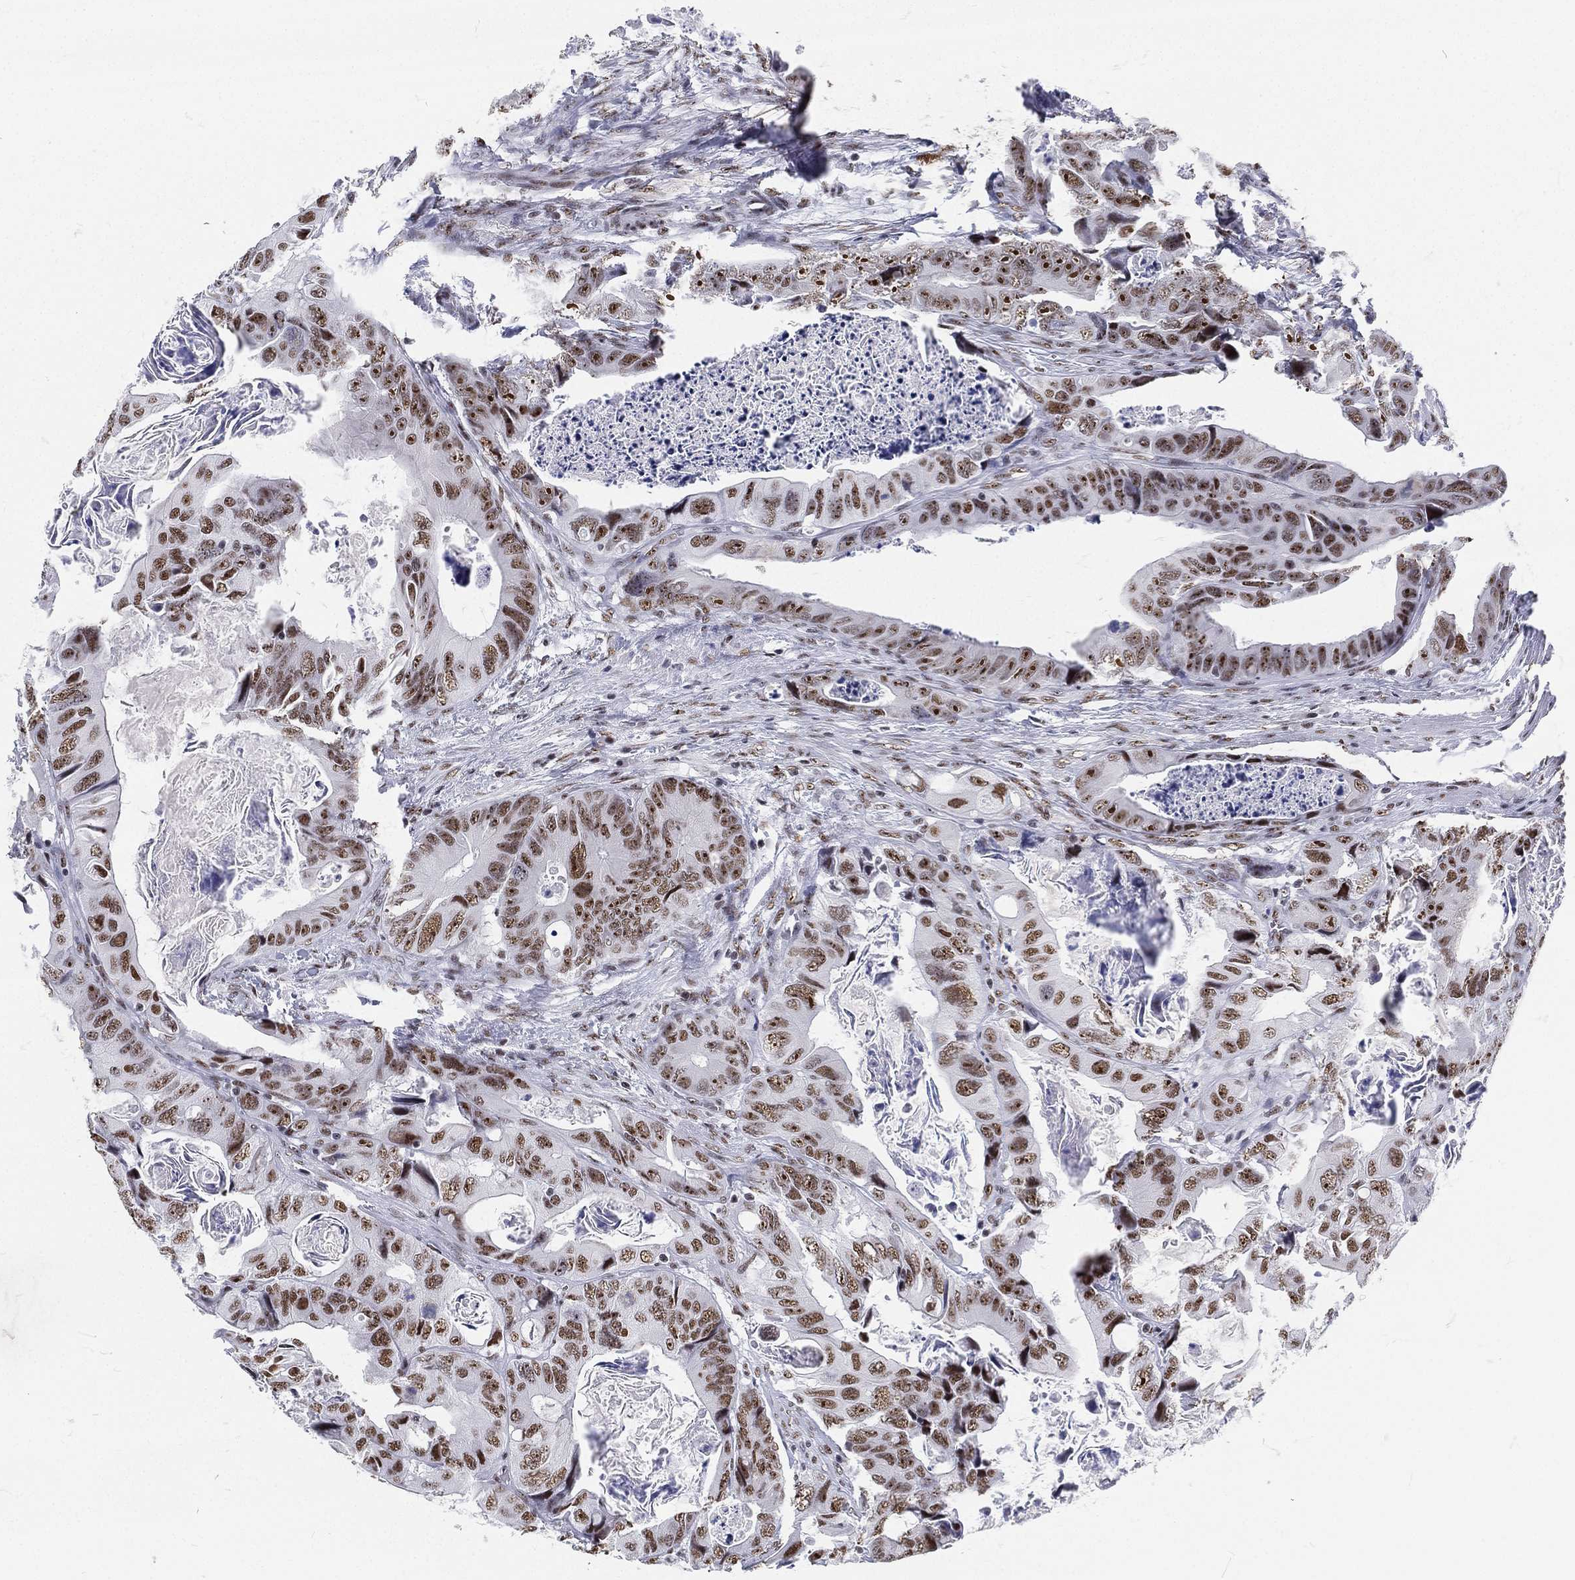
{"staining": {"intensity": "moderate", "quantity": ">75%", "location": "nuclear"}, "tissue": "colorectal cancer", "cell_type": "Tumor cells", "image_type": "cancer", "snomed": [{"axis": "morphology", "description": "Adenocarcinoma, NOS"}, {"axis": "topography", "description": "Rectum"}], "caption": "This is an image of IHC staining of colorectal cancer (adenocarcinoma), which shows moderate staining in the nuclear of tumor cells.", "gene": "MAPK8IP1", "patient": {"sex": "male", "age": 64}}